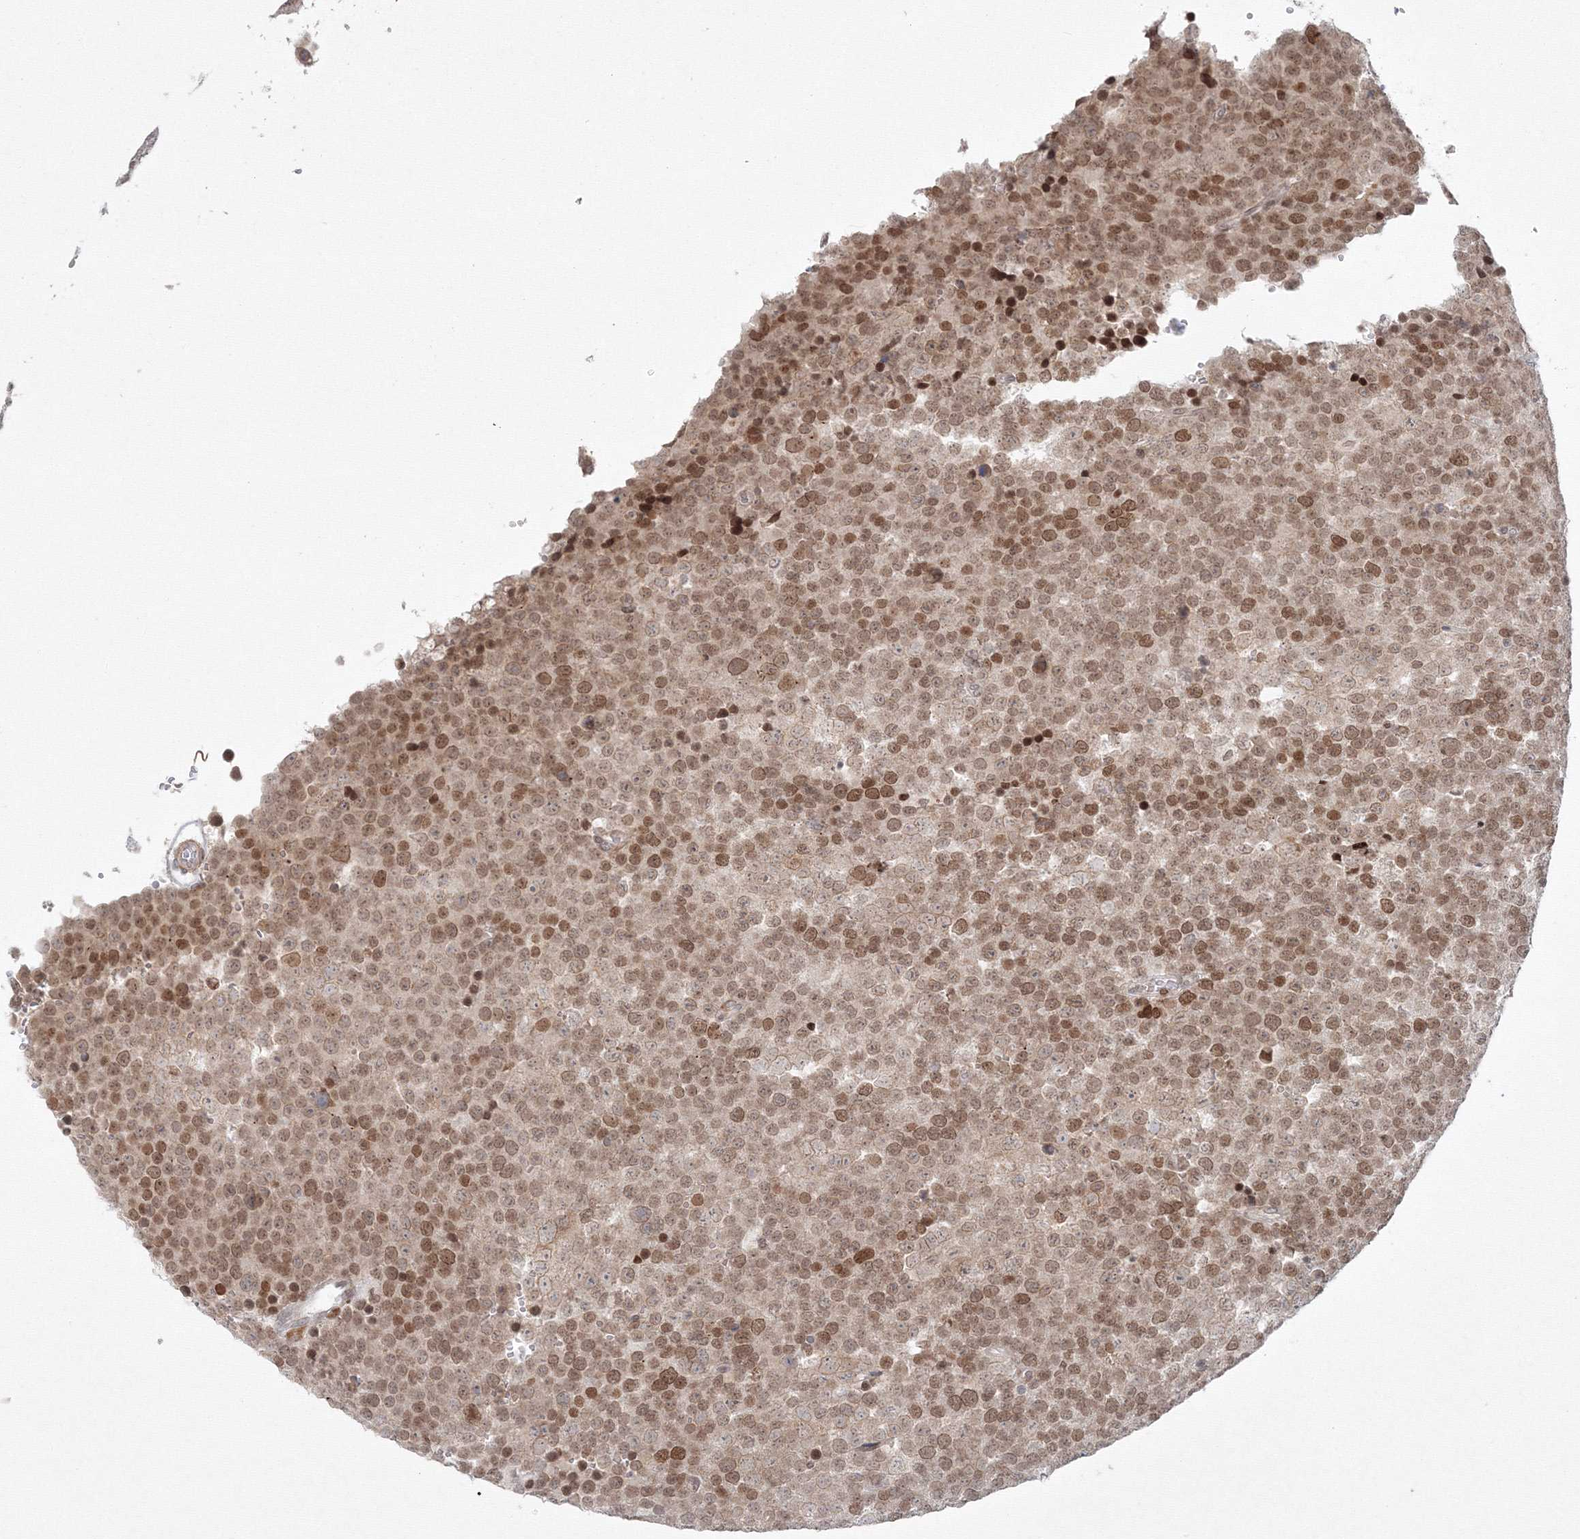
{"staining": {"intensity": "moderate", "quantity": ">75%", "location": "nuclear"}, "tissue": "testis cancer", "cell_type": "Tumor cells", "image_type": "cancer", "snomed": [{"axis": "morphology", "description": "Seminoma, NOS"}, {"axis": "topography", "description": "Testis"}], "caption": "High-power microscopy captured an immunohistochemistry micrograph of testis cancer, revealing moderate nuclear staining in approximately >75% of tumor cells. (DAB IHC, brown staining for protein, blue staining for nuclei).", "gene": "KIF4A", "patient": {"sex": "male", "age": 71}}